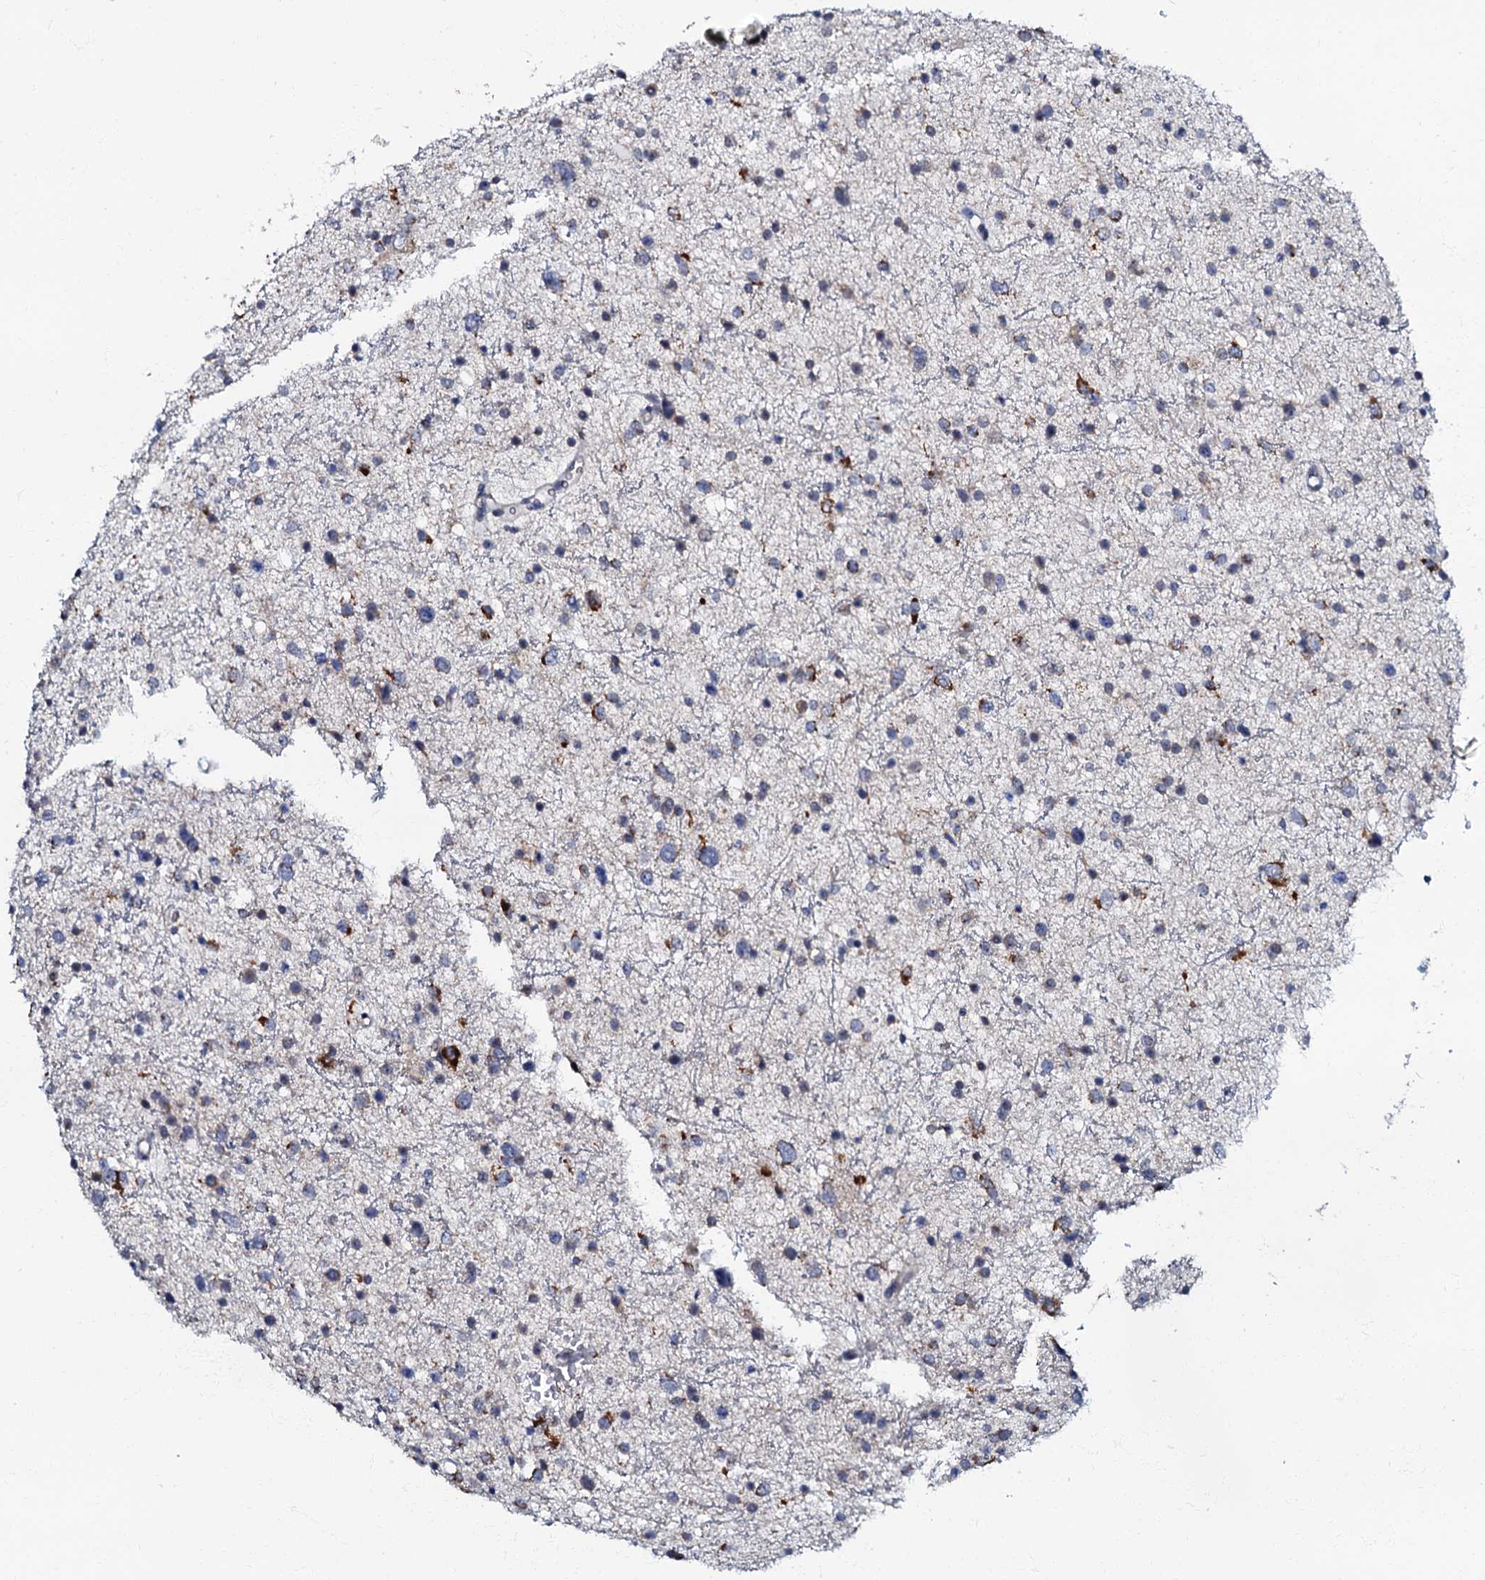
{"staining": {"intensity": "strong", "quantity": "<25%", "location": "cytoplasmic/membranous"}, "tissue": "glioma", "cell_type": "Tumor cells", "image_type": "cancer", "snomed": [{"axis": "morphology", "description": "Glioma, malignant, Low grade"}, {"axis": "topography", "description": "Brain"}], "caption": "Protein staining of malignant glioma (low-grade) tissue exhibits strong cytoplasmic/membranous positivity in approximately <25% of tumor cells. The staining is performed using DAB (3,3'-diaminobenzidine) brown chromogen to label protein expression. The nuclei are counter-stained blue using hematoxylin.", "gene": "MRPL51", "patient": {"sex": "female", "age": 37}}